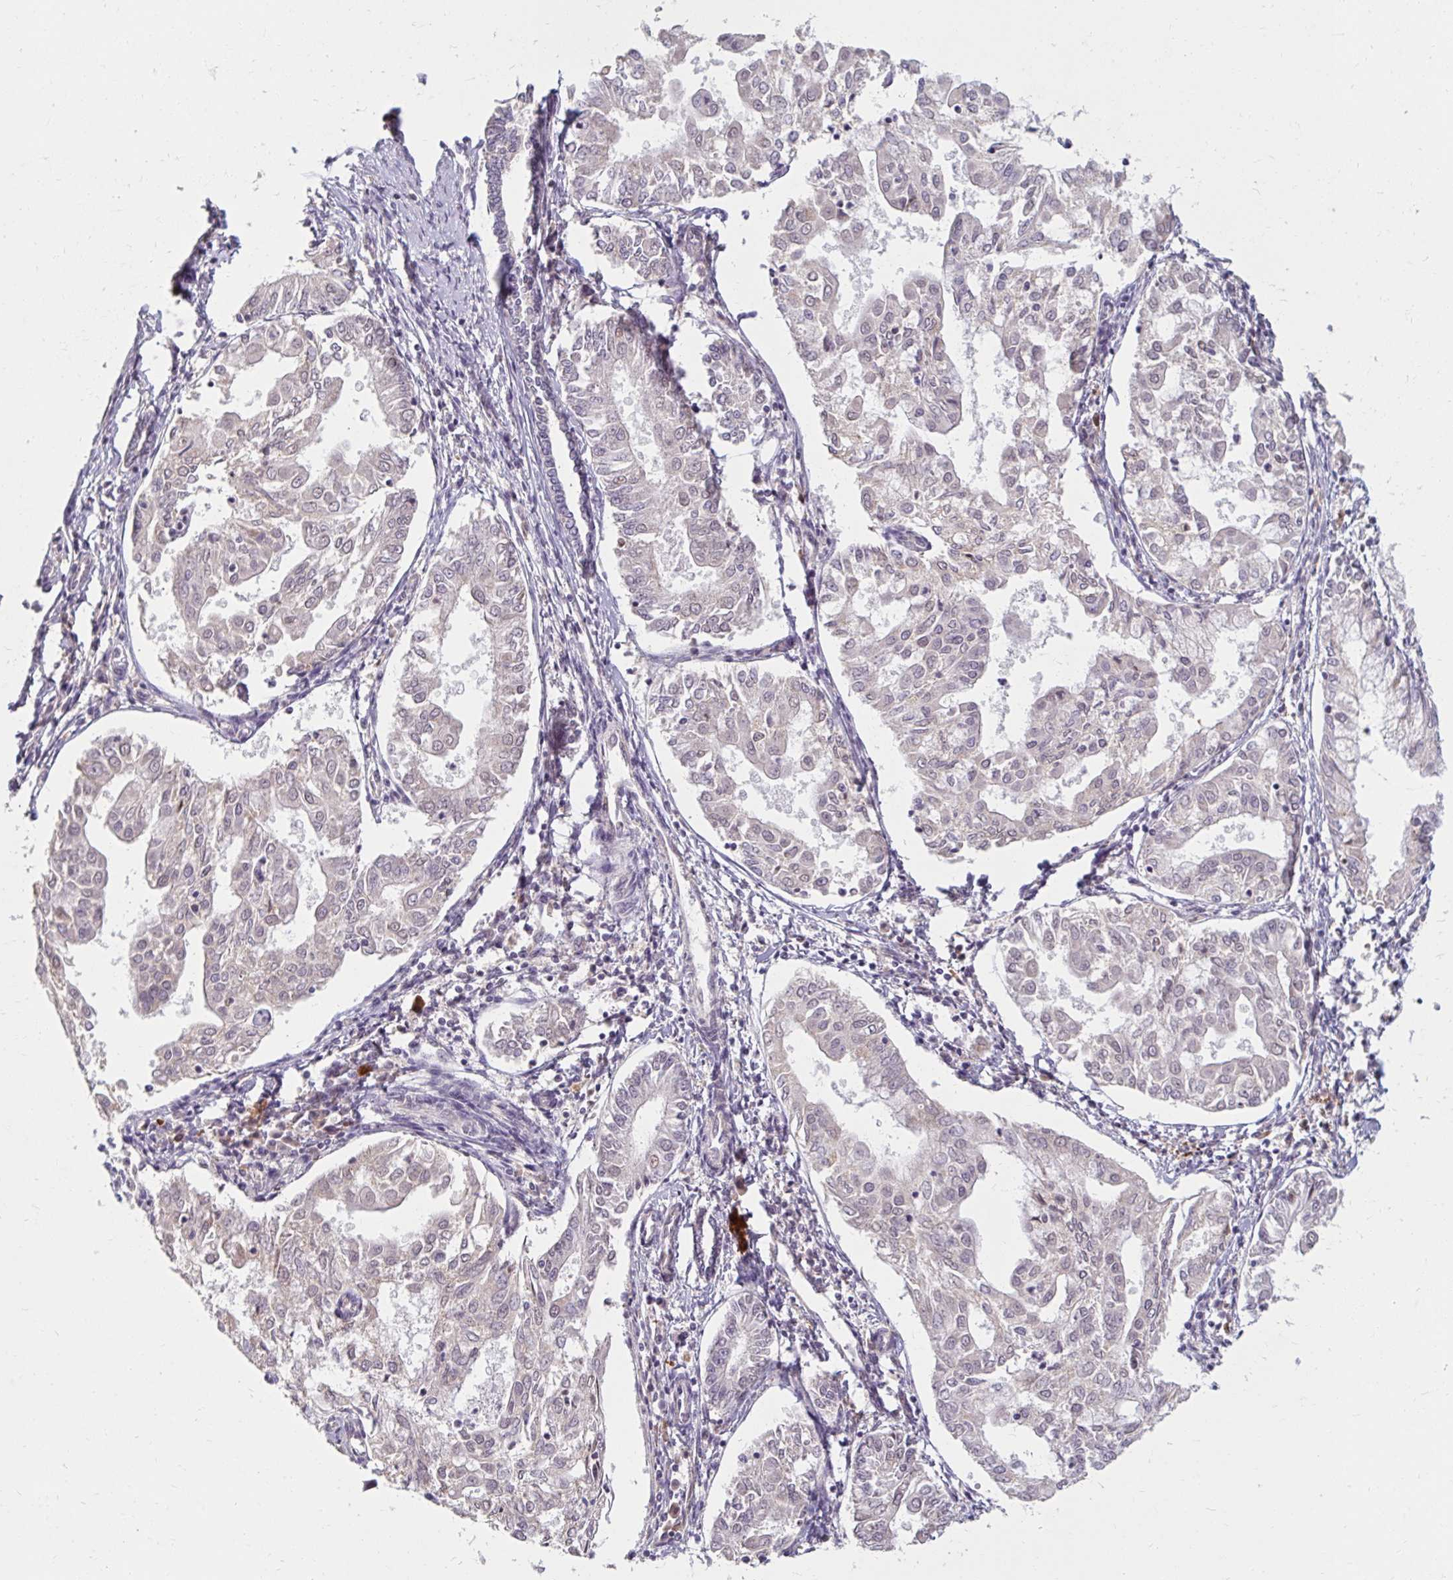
{"staining": {"intensity": "negative", "quantity": "none", "location": "none"}, "tissue": "endometrial cancer", "cell_type": "Tumor cells", "image_type": "cancer", "snomed": [{"axis": "morphology", "description": "Adenocarcinoma, NOS"}, {"axis": "topography", "description": "Endometrium"}], "caption": "This is an immunohistochemistry photomicrograph of human endometrial cancer. There is no positivity in tumor cells.", "gene": "DDN", "patient": {"sex": "female", "age": 68}}